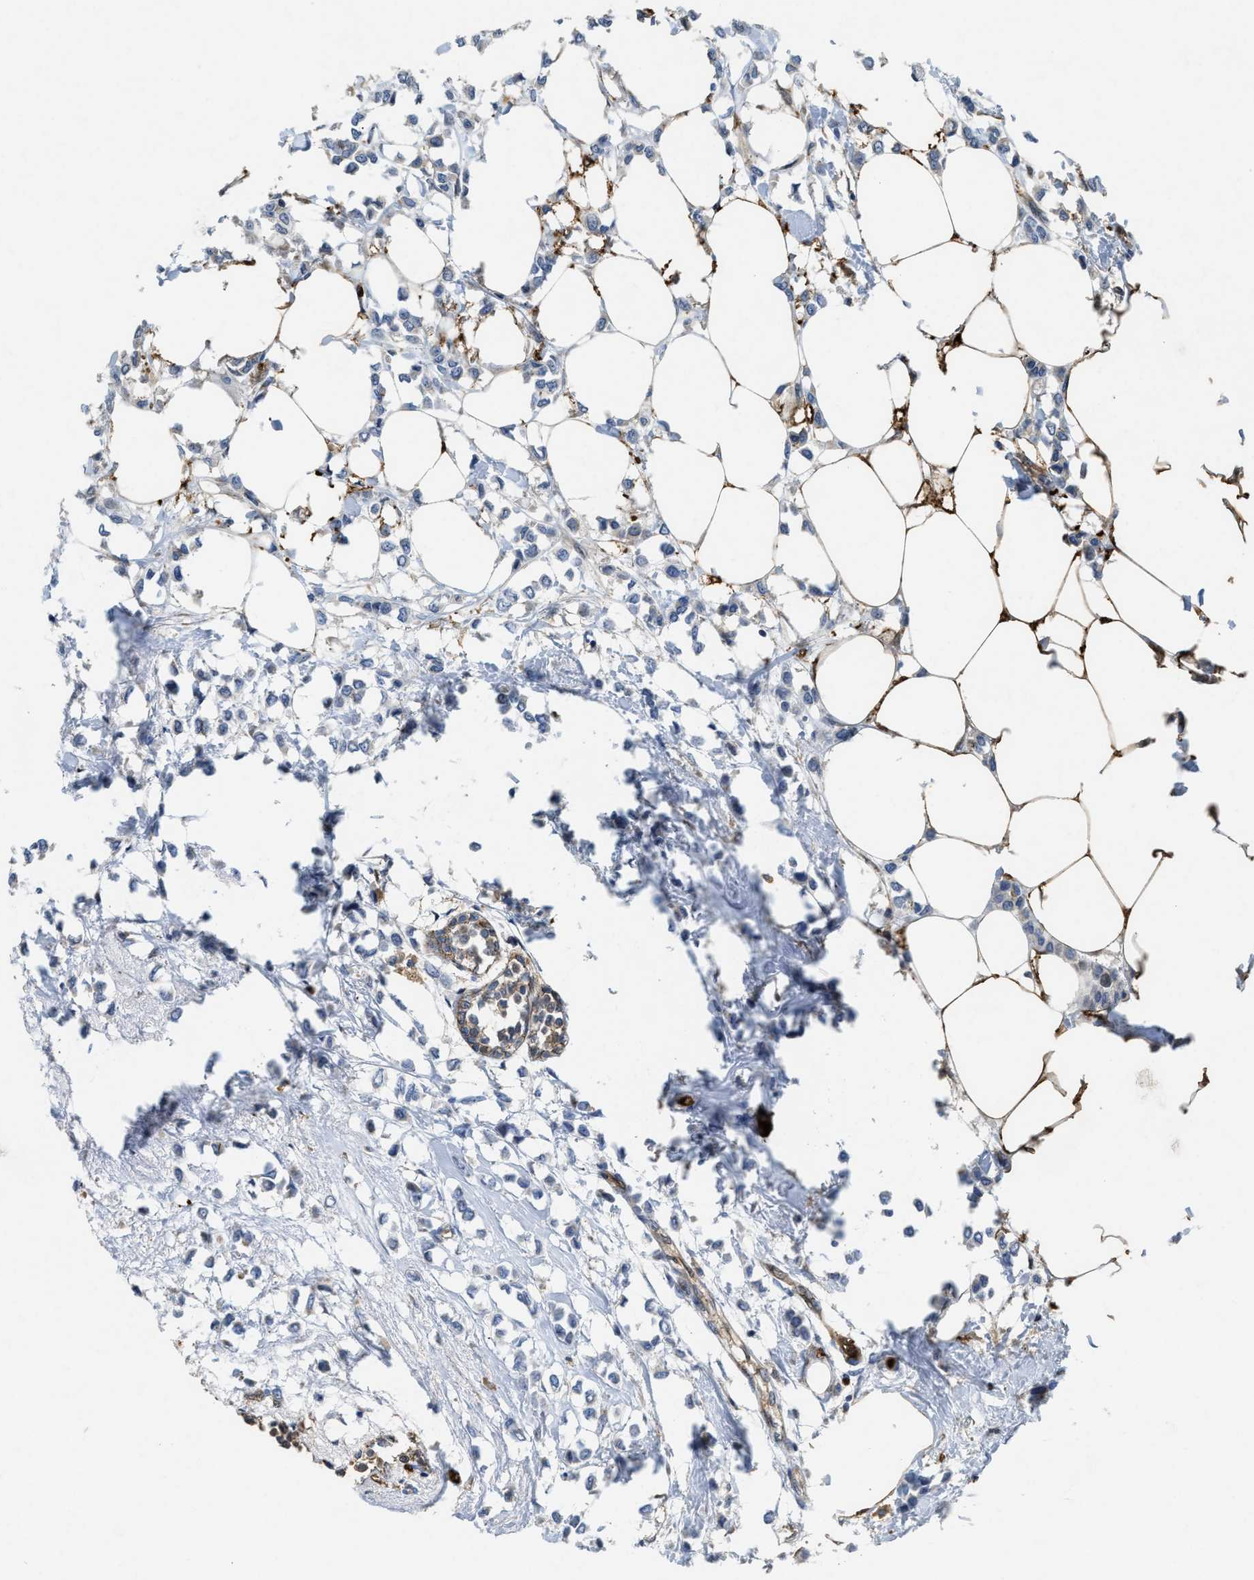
{"staining": {"intensity": "negative", "quantity": "none", "location": "none"}, "tissue": "breast cancer", "cell_type": "Tumor cells", "image_type": "cancer", "snomed": [{"axis": "morphology", "description": "Lobular carcinoma"}, {"axis": "topography", "description": "Breast"}], "caption": "Human lobular carcinoma (breast) stained for a protein using IHC shows no staining in tumor cells.", "gene": "ASS1", "patient": {"sex": "female", "age": 51}}